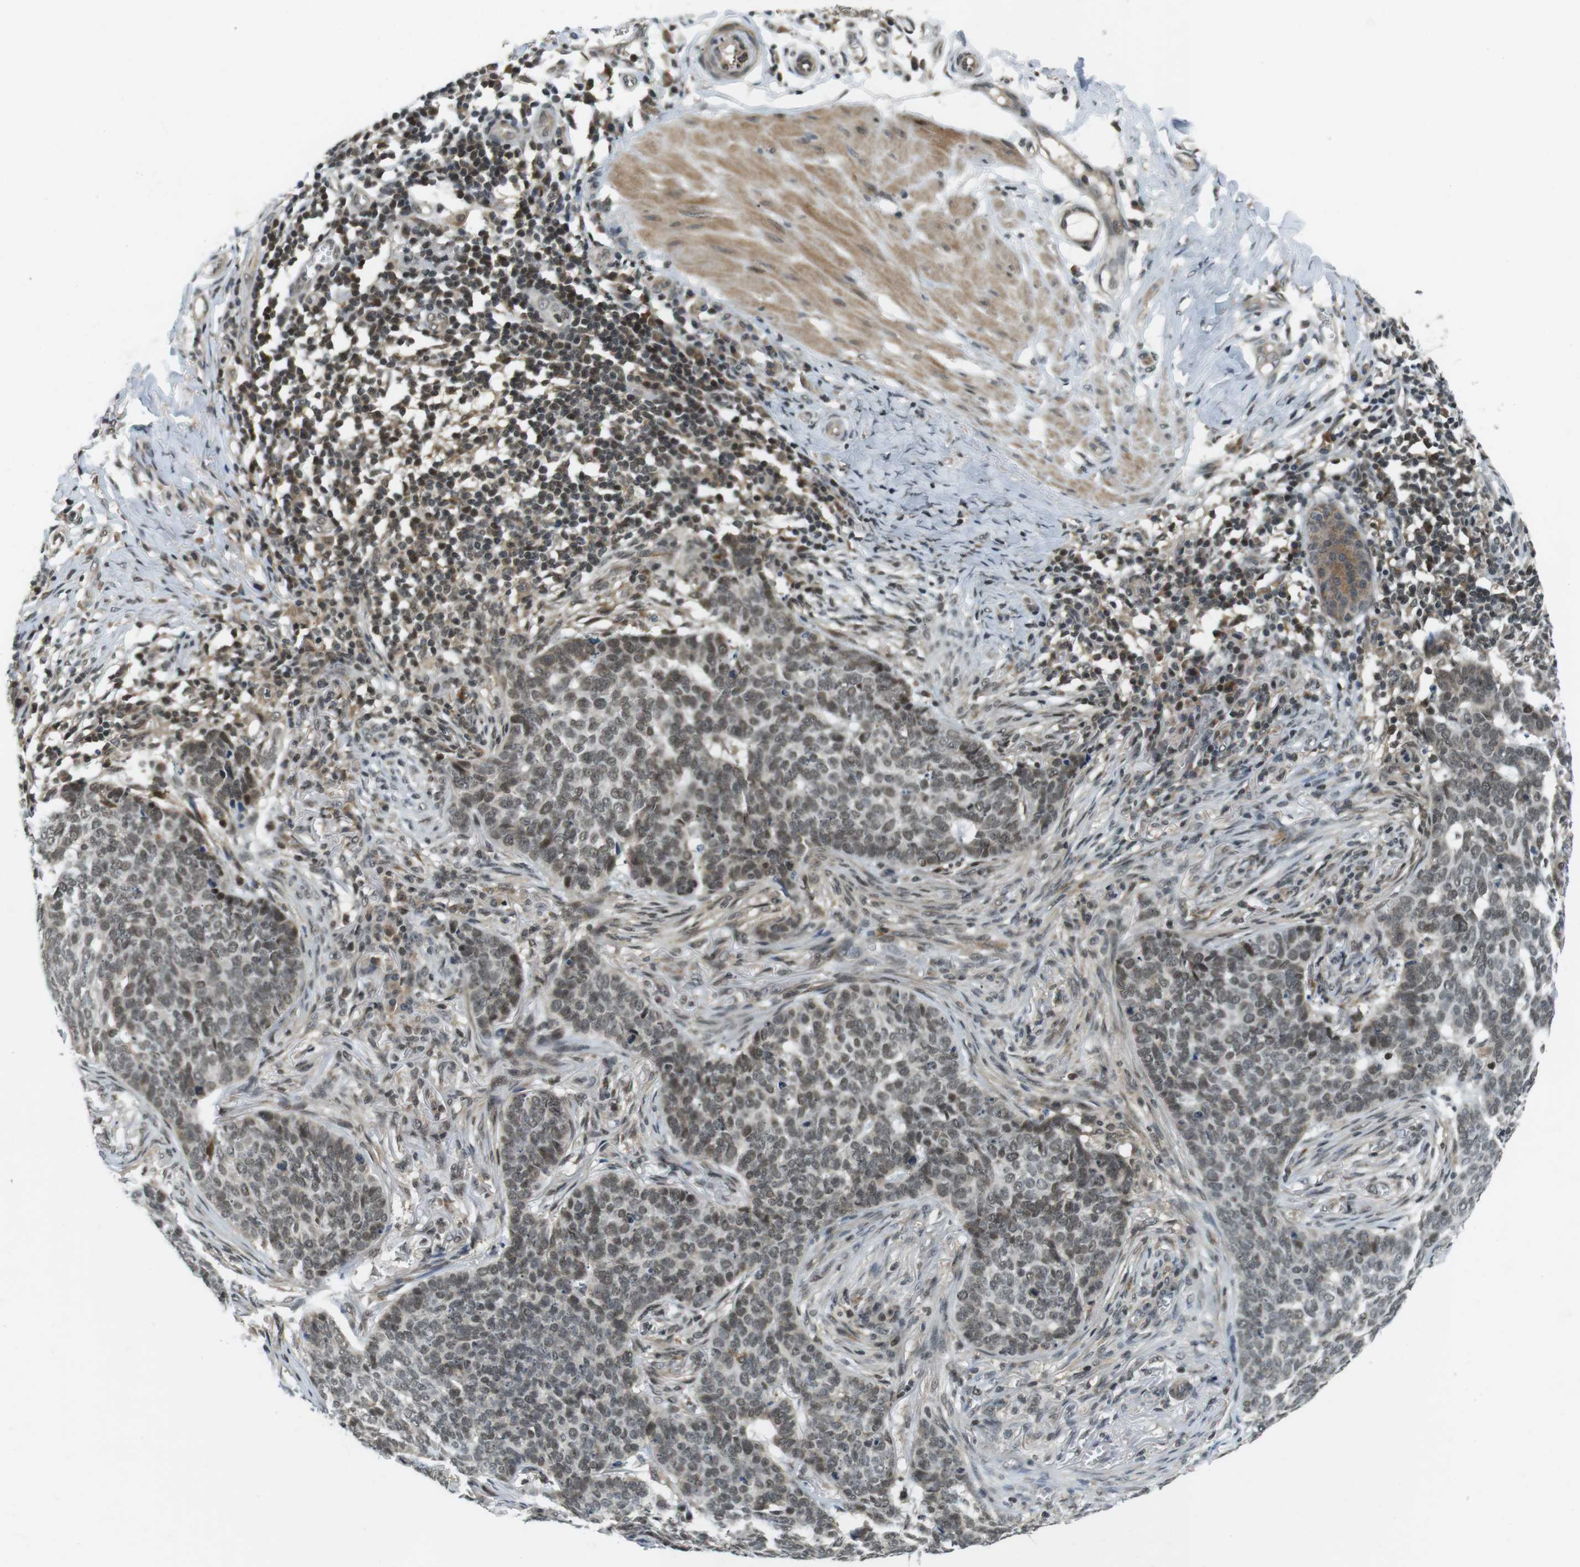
{"staining": {"intensity": "weak", "quantity": ">75%", "location": "cytoplasmic/membranous,nuclear"}, "tissue": "skin cancer", "cell_type": "Tumor cells", "image_type": "cancer", "snomed": [{"axis": "morphology", "description": "Basal cell carcinoma"}, {"axis": "topography", "description": "Skin"}], "caption": "Weak cytoplasmic/membranous and nuclear expression for a protein is appreciated in about >75% of tumor cells of skin basal cell carcinoma using IHC.", "gene": "BRD4", "patient": {"sex": "male", "age": 85}}